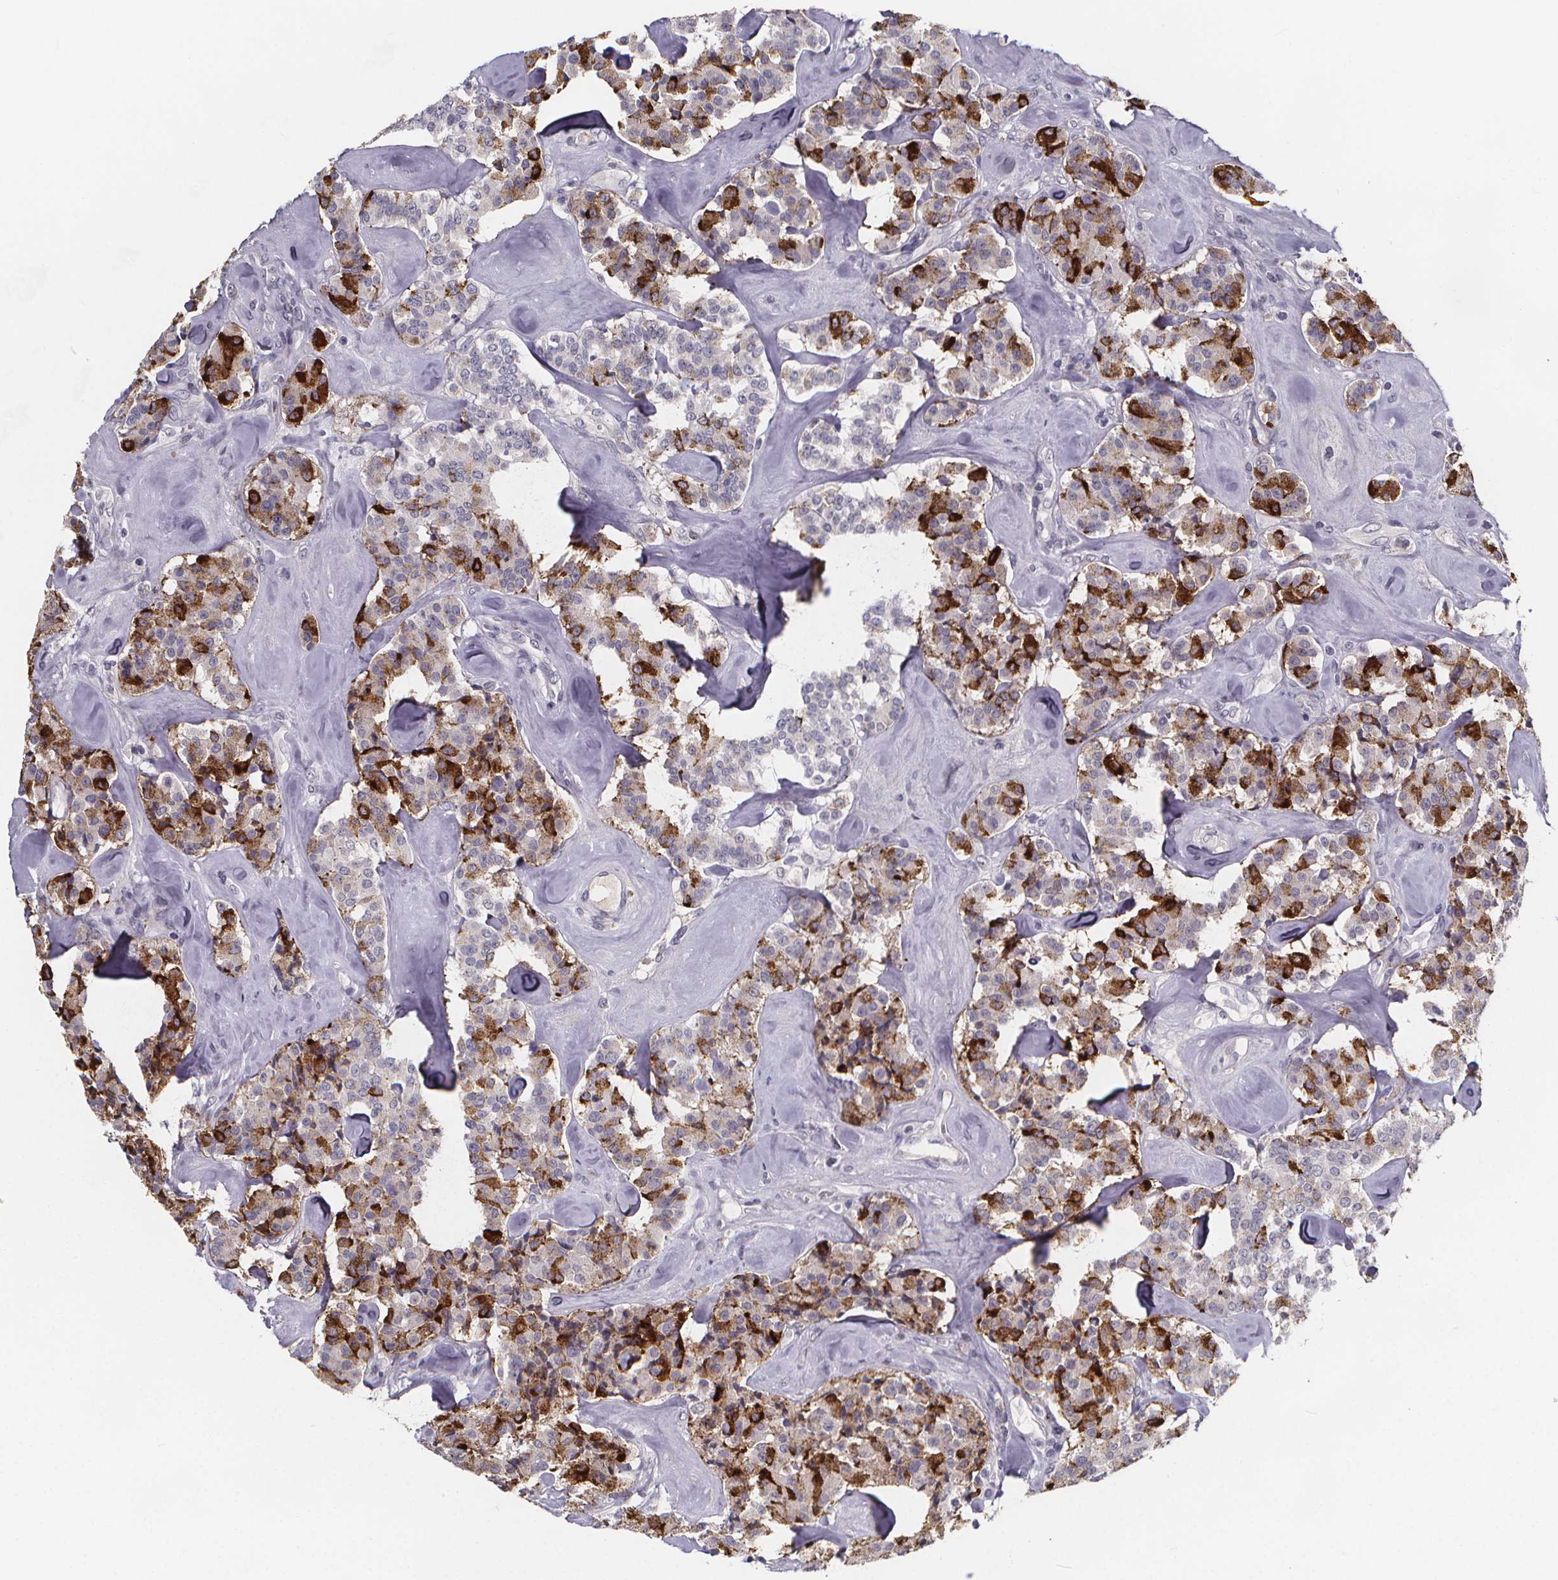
{"staining": {"intensity": "strong", "quantity": "<25%", "location": "cytoplasmic/membranous"}, "tissue": "carcinoid", "cell_type": "Tumor cells", "image_type": "cancer", "snomed": [{"axis": "morphology", "description": "Carcinoid, malignant, NOS"}, {"axis": "topography", "description": "Pancreas"}], "caption": "Human carcinoid (malignant) stained with a protein marker exhibits strong staining in tumor cells.", "gene": "AGT", "patient": {"sex": "male", "age": 41}}